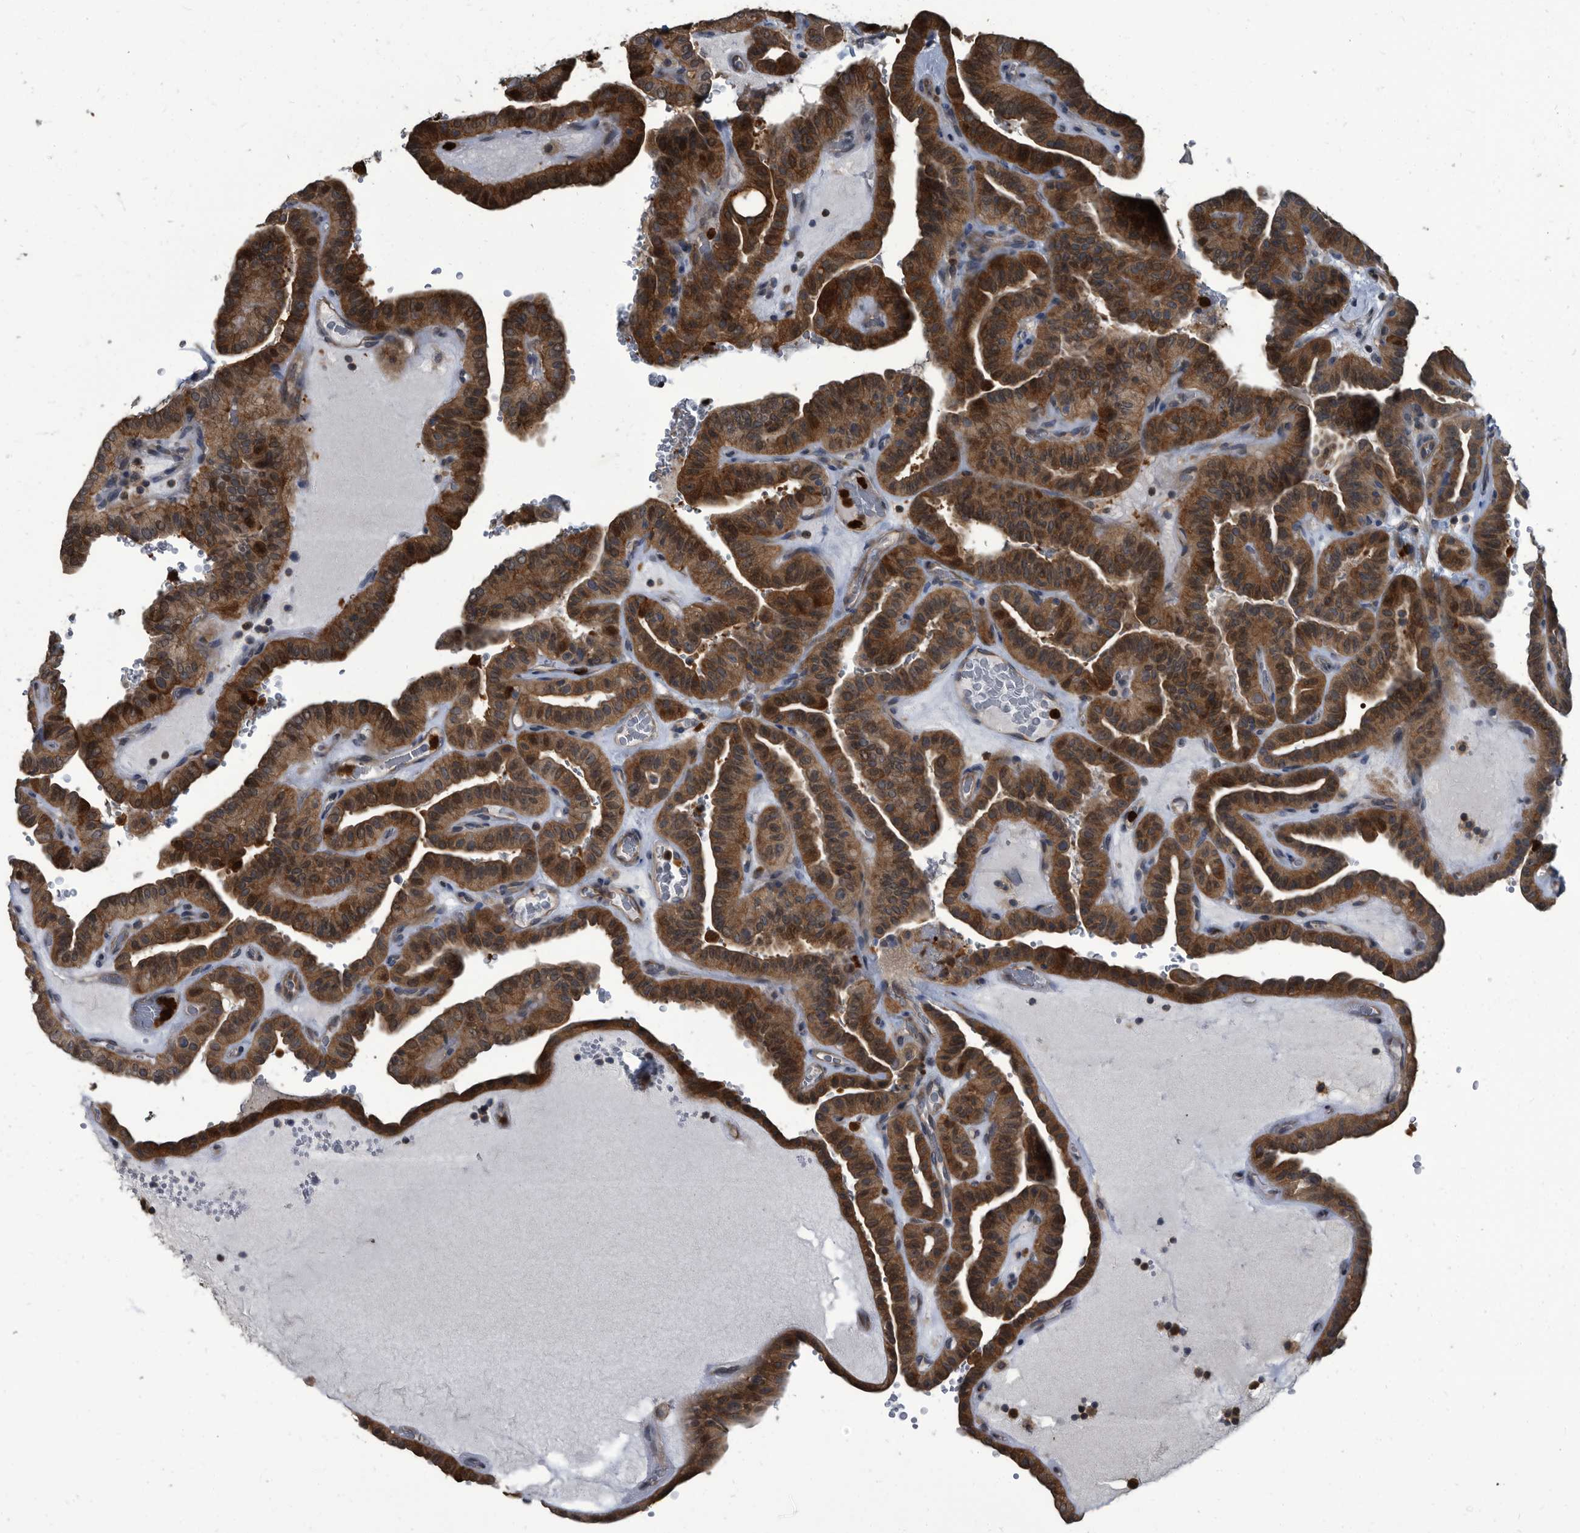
{"staining": {"intensity": "strong", "quantity": ">75%", "location": "cytoplasmic/membranous"}, "tissue": "thyroid cancer", "cell_type": "Tumor cells", "image_type": "cancer", "snomed": [{"axis": "morphology", "description": "Papillary adenocarcinoma, NOS"}, {"axis": "topography", "description": "Thyroid gland"}], "caption": "Immunohistochemical staining of human thyroid papillary adenocarcinoma exhibits strong cytoplasmic/membranous protein staining in approximately >75% of tumor cells.", "gene": "CDV3", "patient": {"sex": "male", "age": 77}}